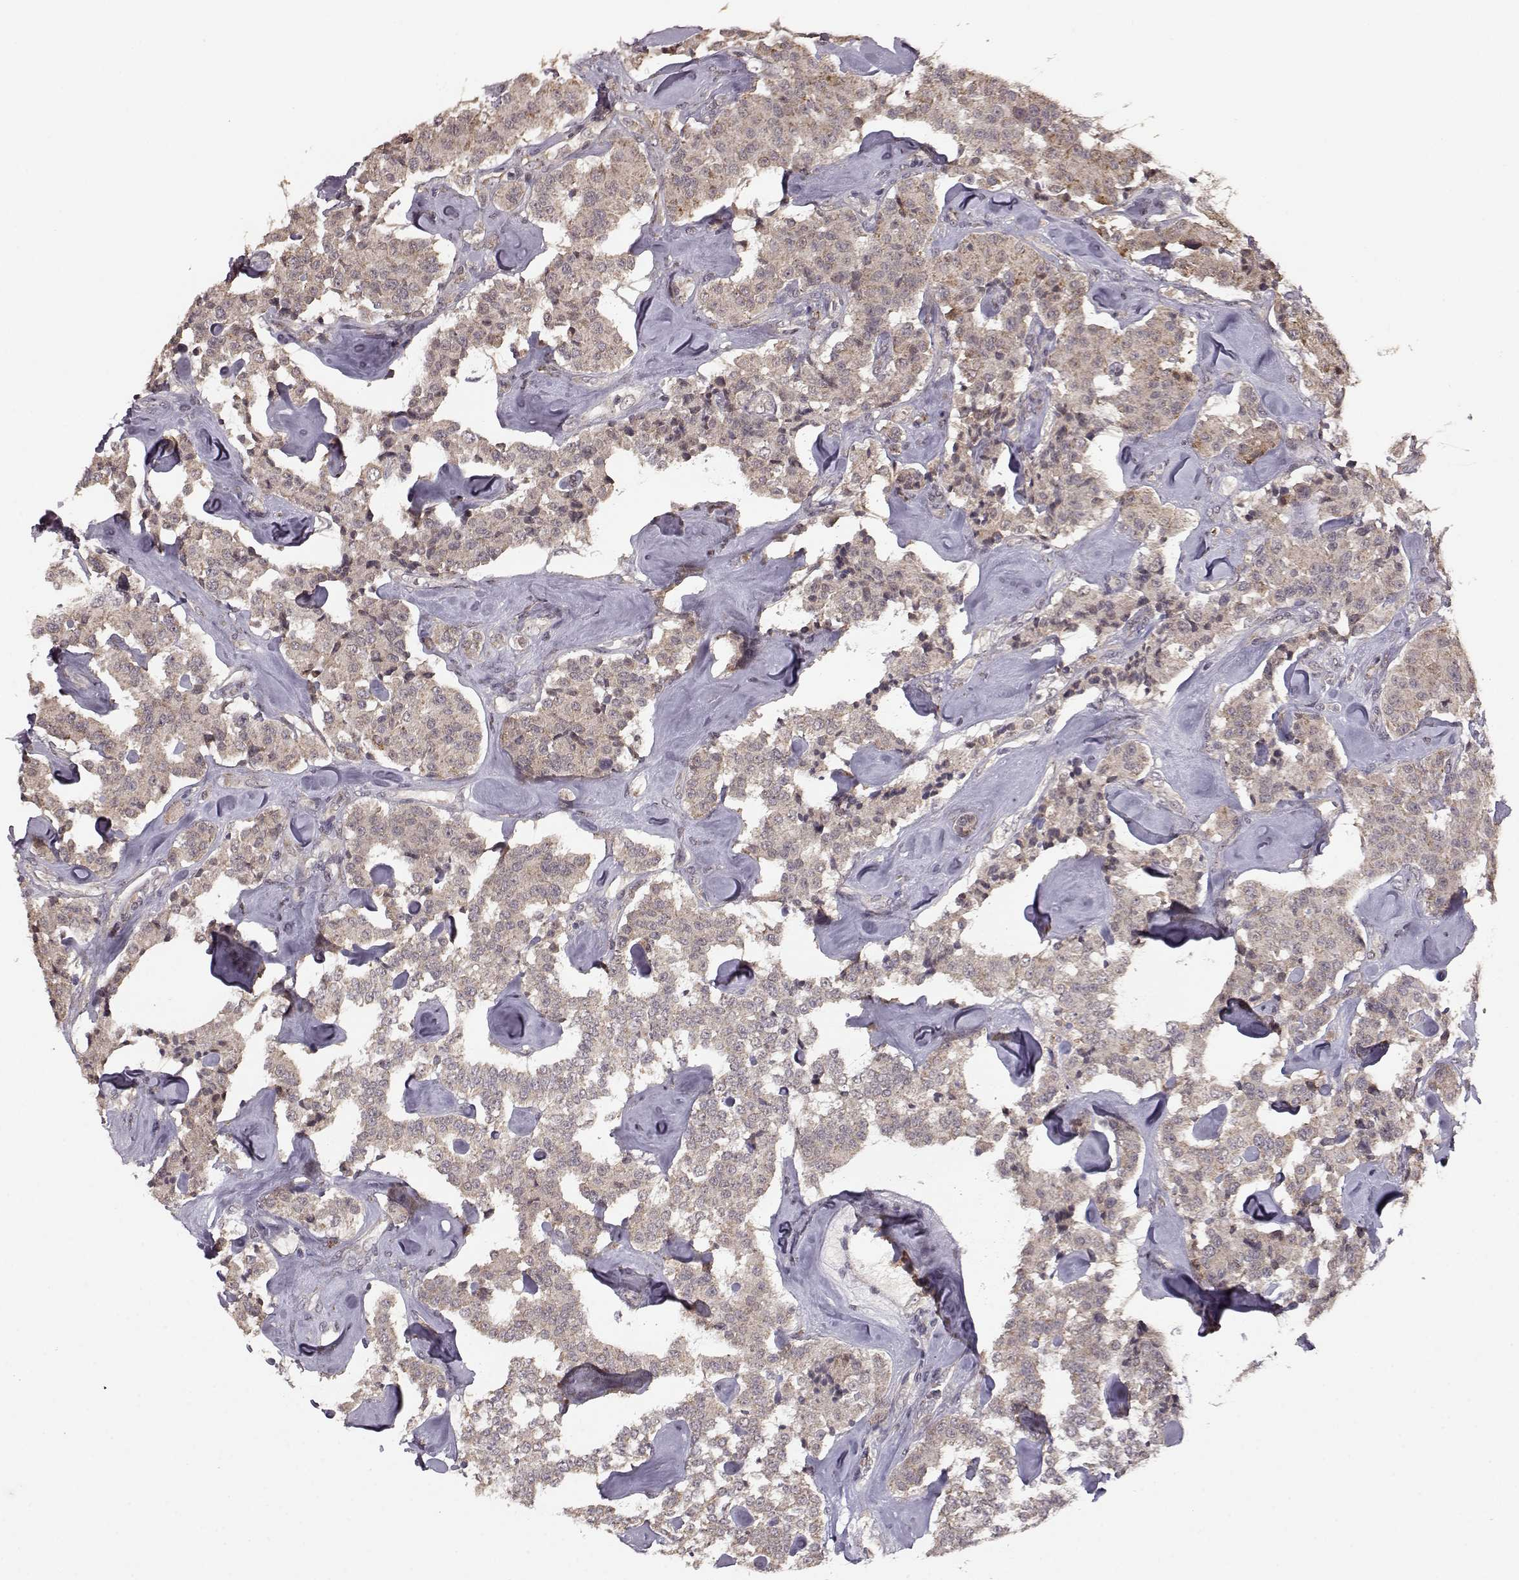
{"staining": {"intensity": "weak", "quantity": ">75%", "location": "cytoplasmic/membranous"}, "tissue": "carcinoid", "cell_type": "Tumor cells", "image_type": "cancer", "snomed": [{"axis": "morphology", "description": "Carcinoid, malignant, NOS"}, {"axis": "topography", "description": "Pancreas"}], "caption": "The micrograph demonstrates immunohistochemical staining of malignant carcinoid. There is weak cytoplasmic/membranous positivity is appreciated in approximately >75% of tumor cells.", "gene": "ELOVL5", "patient": {"sex": "male", "age": 41}}